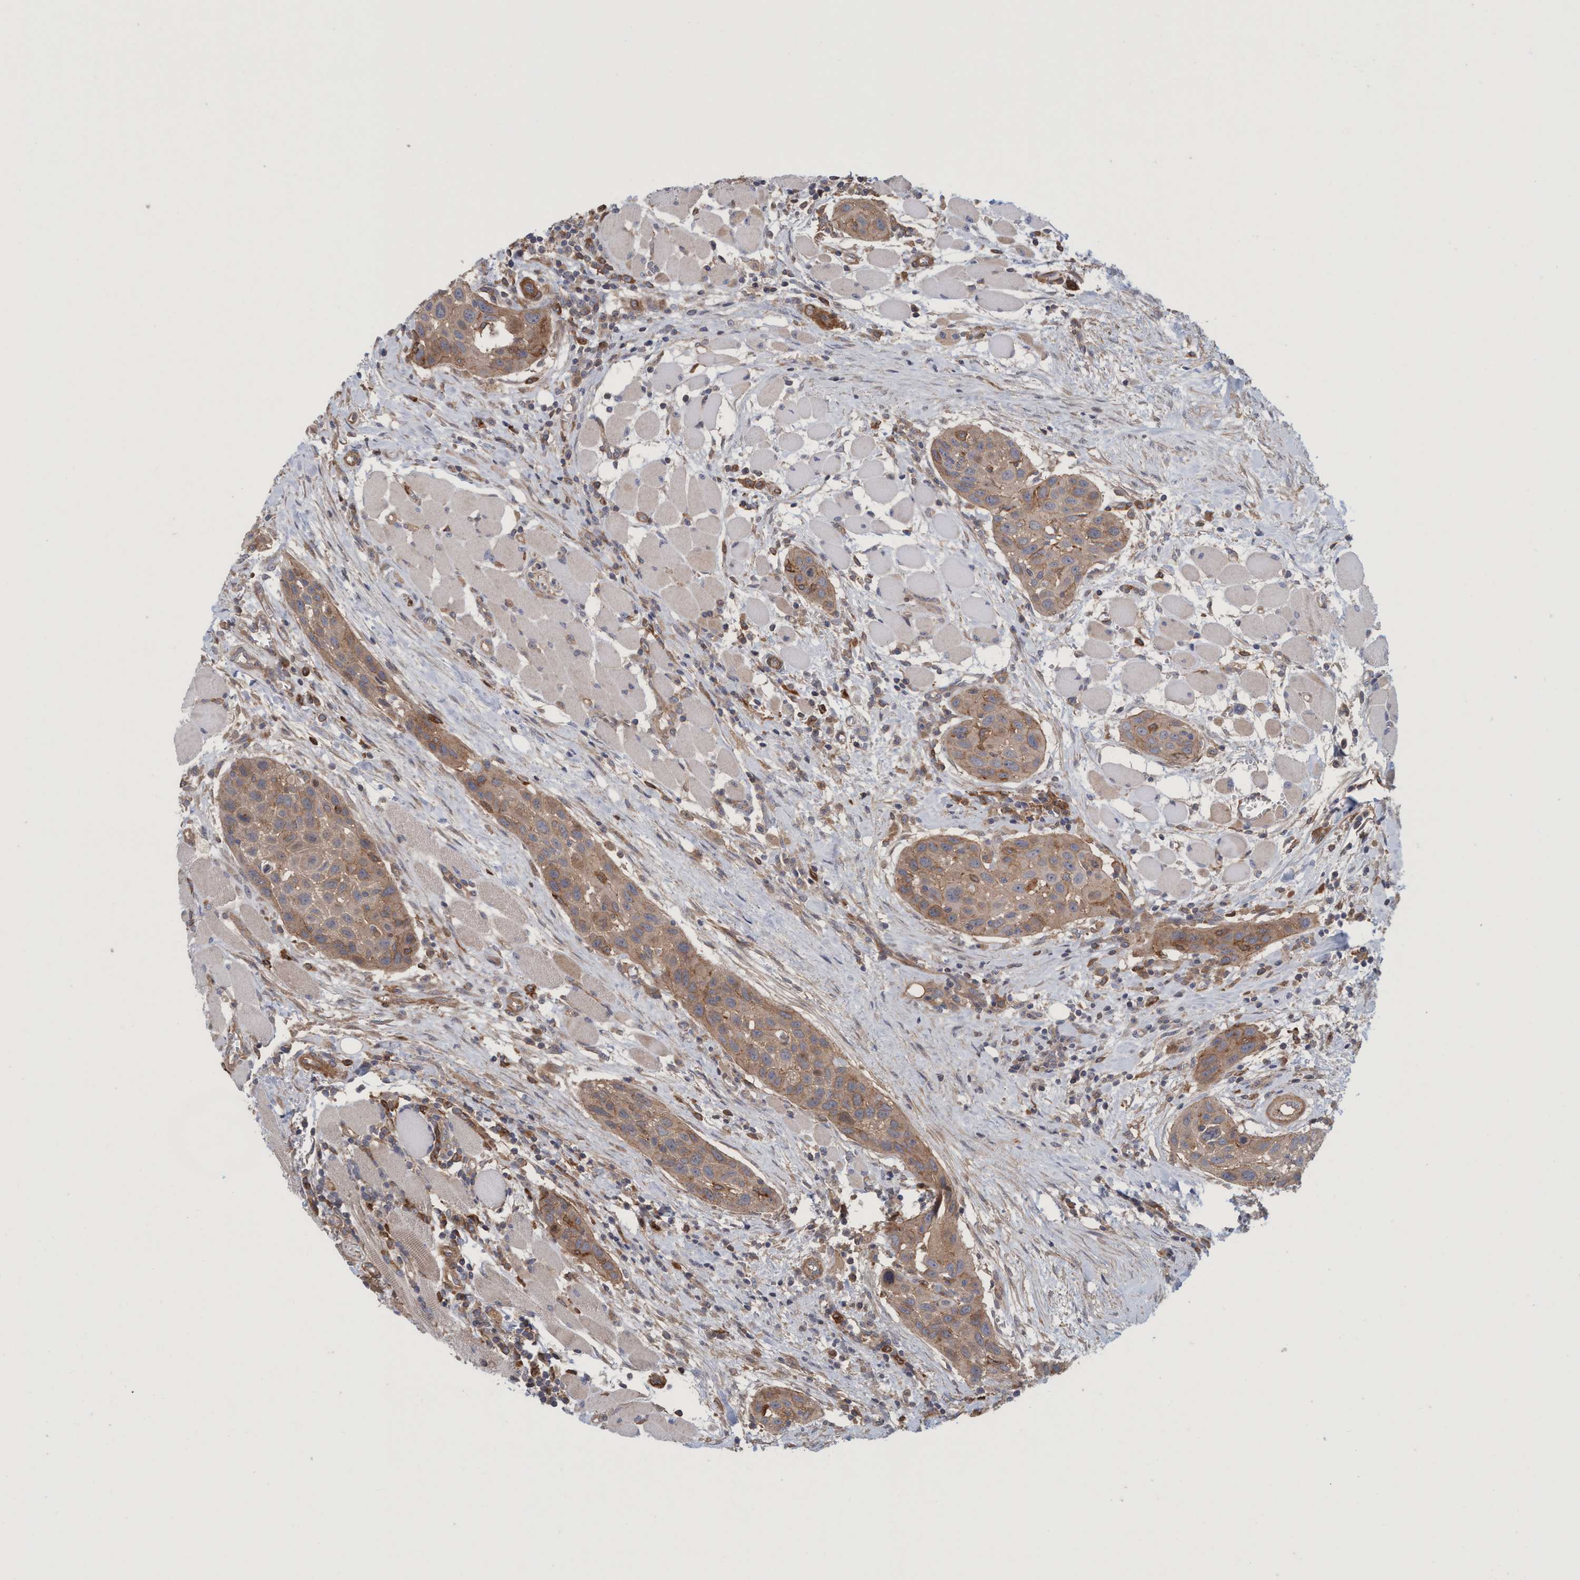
{"staining": {"intensity": "moderate", "quantity": ">75%", "location": "cytoplasmic/membranous"}, "tissue": "head and neck cancer", "cell_type": "Tumor cells", "image_type": "cancer", "snomed": [{"axis": "morphology", "description": "Squamous cell carcinoma, NOS"}, {"axis": "topography", "description": "Oral tissue"}, {"axis": "topography", "description": "Head-Neck"}], "caption": "This photomicrograph reveals IHC staining of human squamous cell carcinoma (head and neck), with medium moderate cytoplasmic/membranous staining in approximately >75% of tumor cells.", "gene": "SPECC1", "patient": {"sex": "female", "age": 50}}